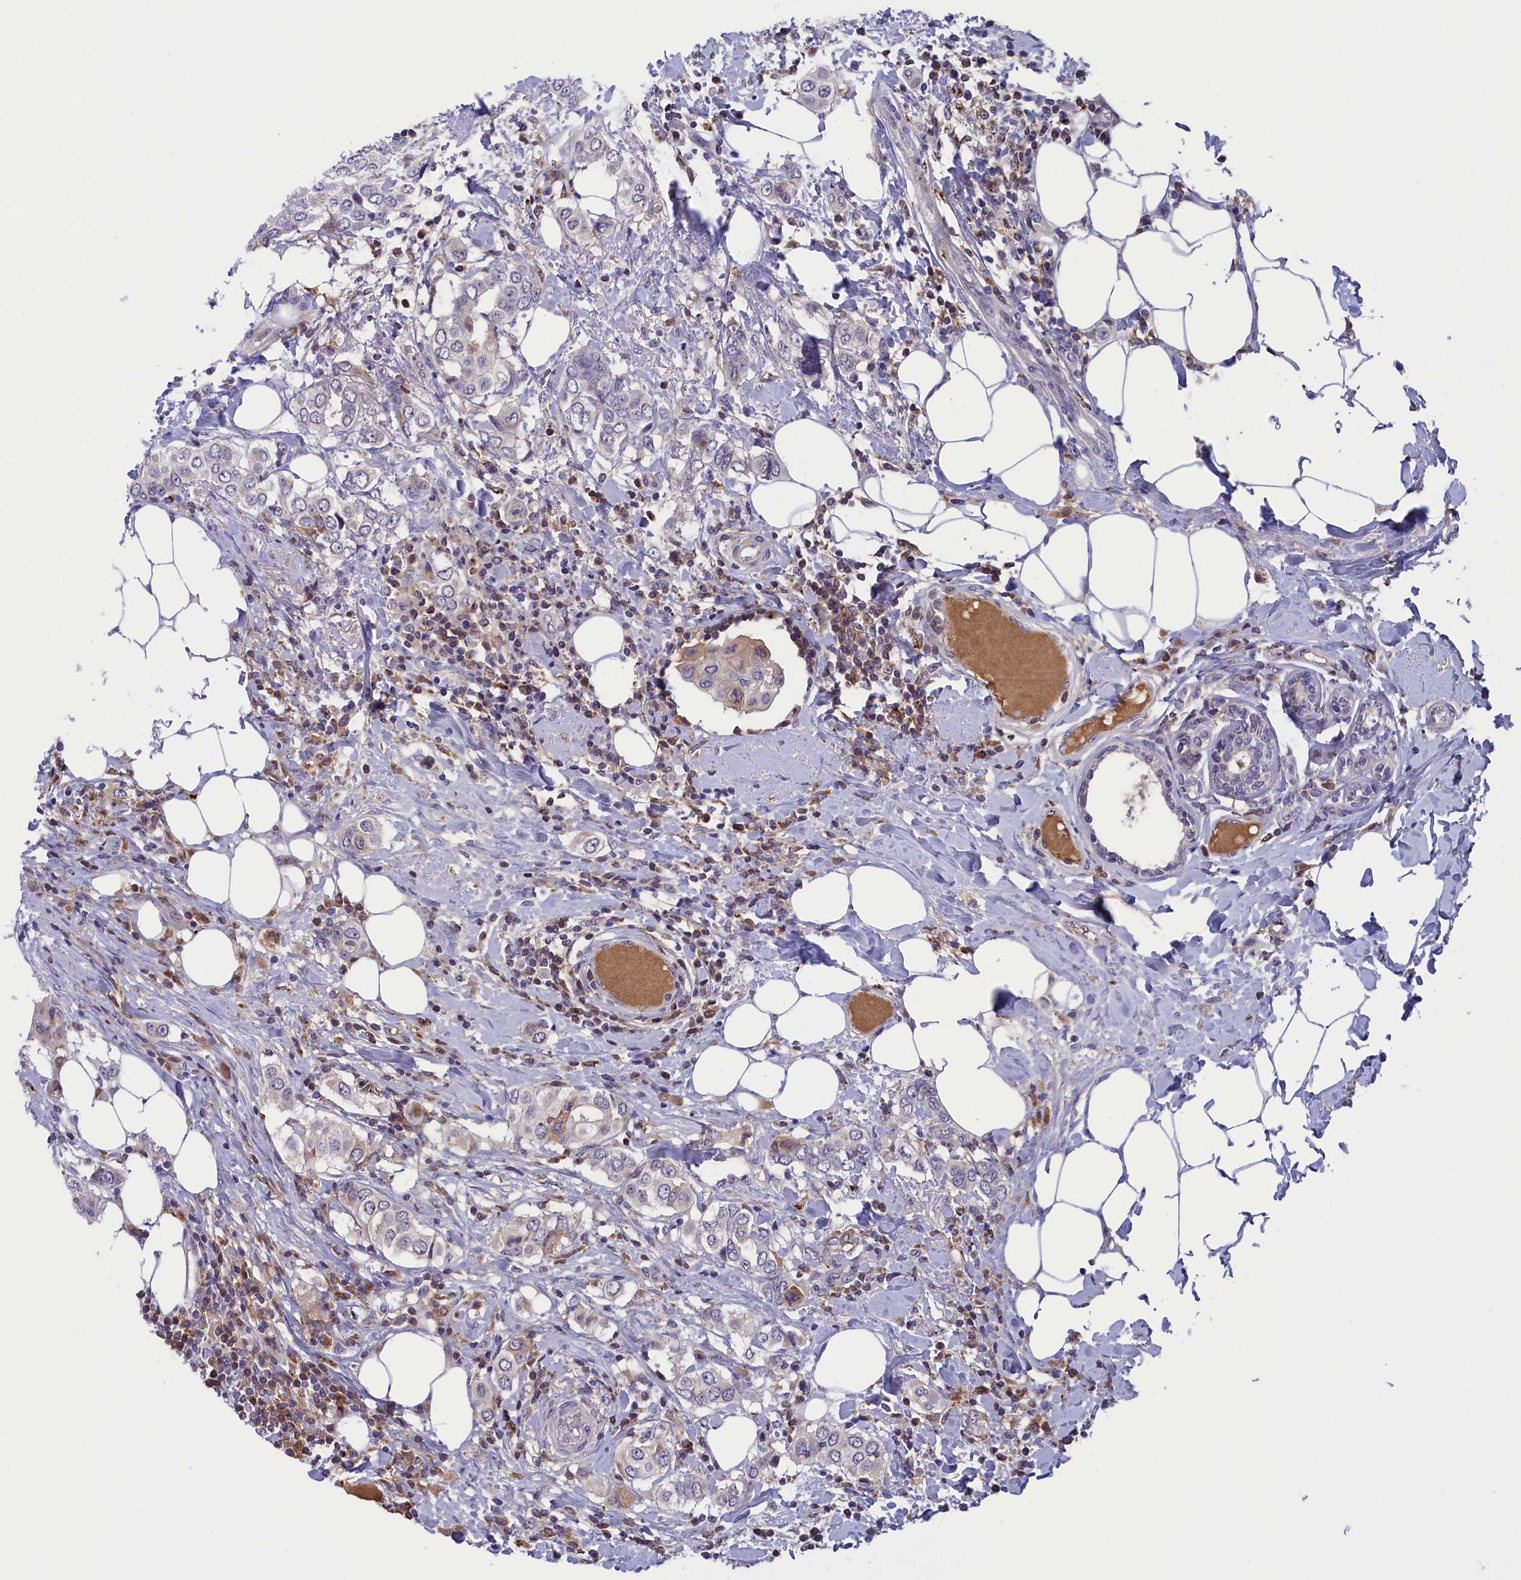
{"staining": {"intensity": "weak", "quantity": "<25%", "location": "cytoplasmic/membranous"}, "tissue": "breast cancer", "cell_type": "Tumor cells", "image_type": "cancer", "snomed": [{"axis": "morphology", "description": "Lobular carcinoma"}, {"axis": "topography", "description": "Breast"}], "caption": "Immunohistochemistry photomicrograph of neoplastic tissue: human breast cancer (lobular carcinoma) stained with DAB (3,3'-diaminobenzidine) reveals no significant protein expression in tumor cells.", "gene": "STYX", "patient": {"sex": "female", "age": 51}}